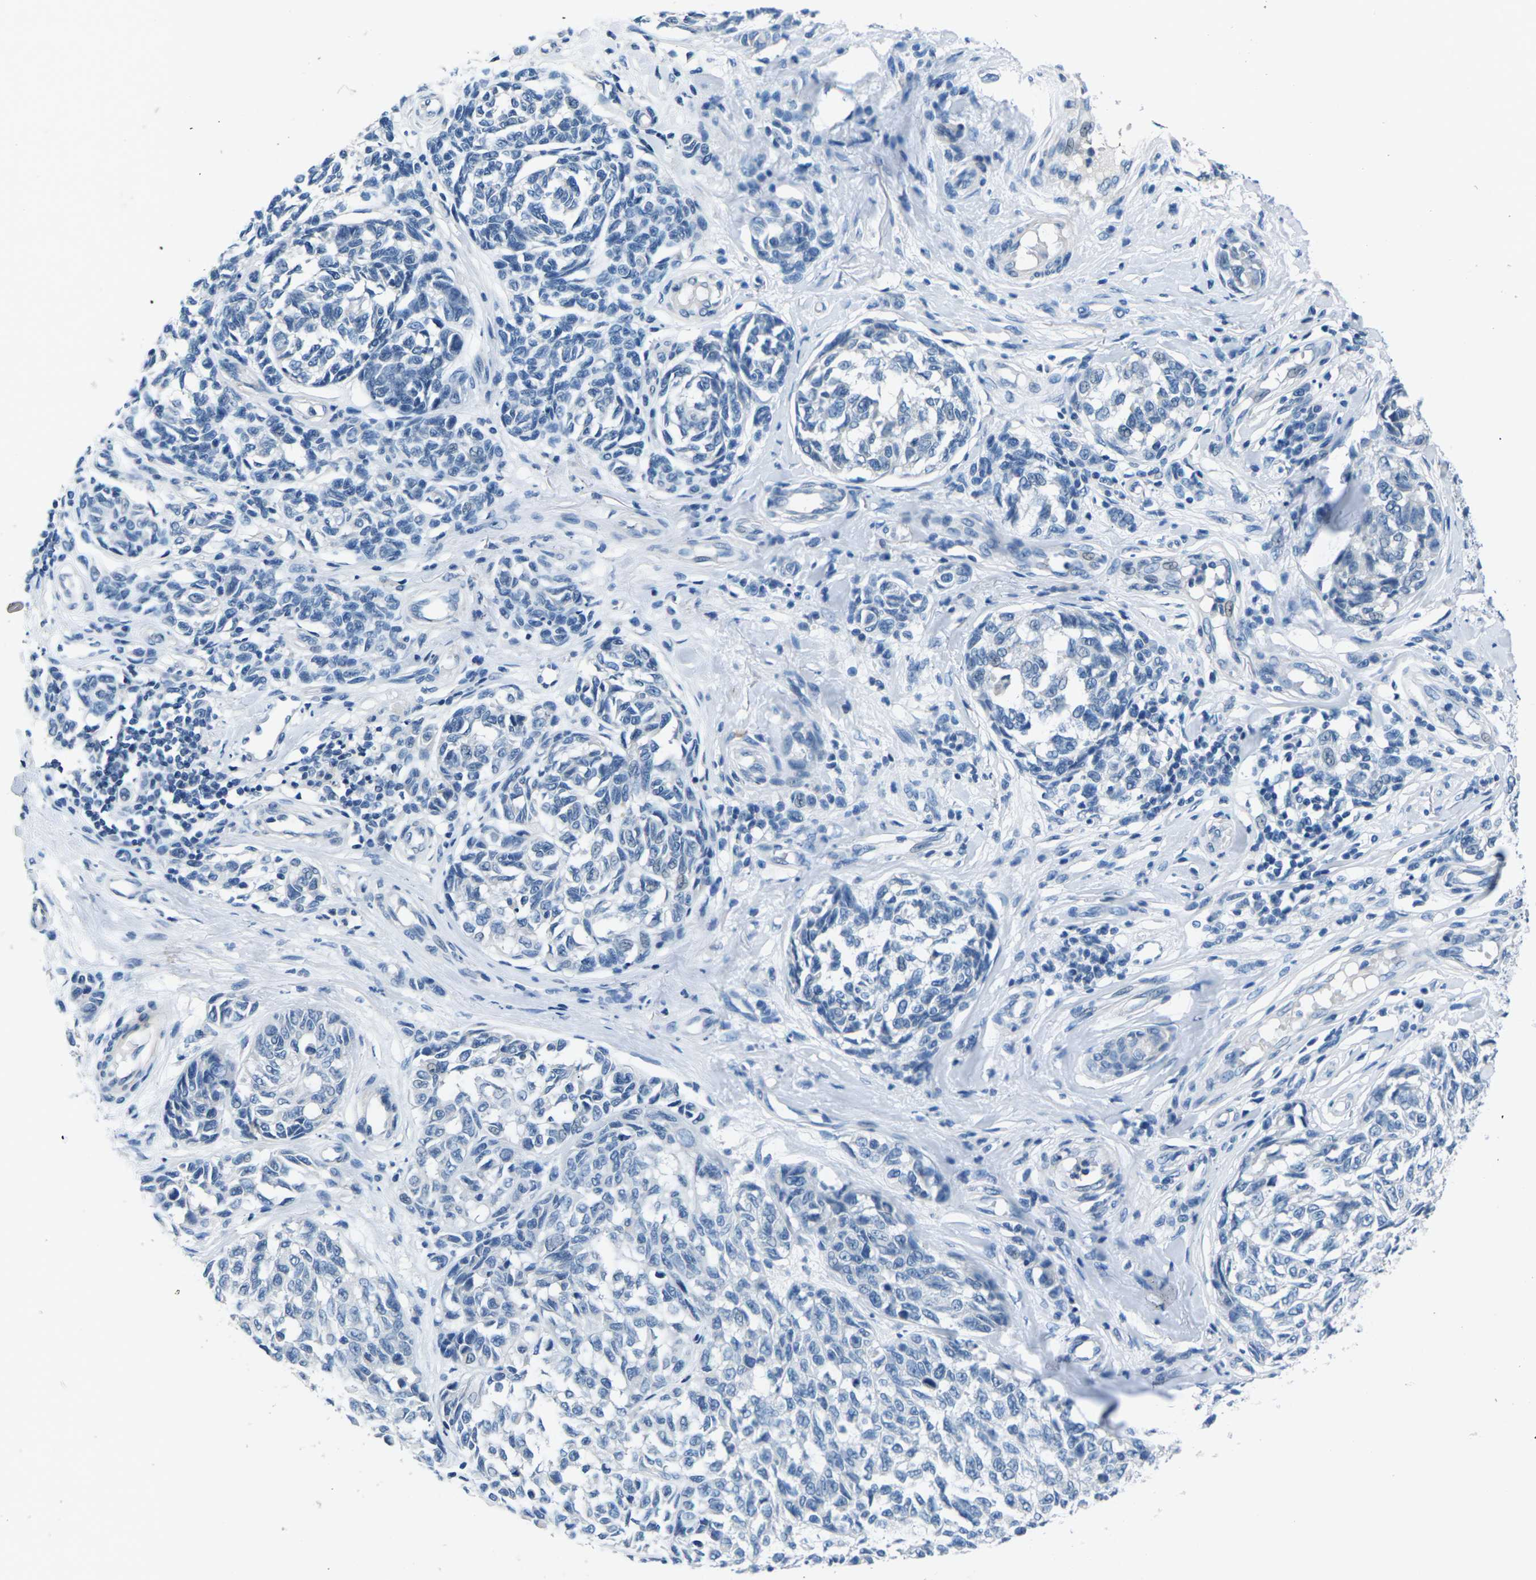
{"staining": {"intensity": "negative", "quantity": "none", "location": "none"}, "tissue": "melanoma", "cell_type": "Tumor cells", "image_type": "cancer", "snomed": [{"axis": "morphology", "description": "Malignant melanoma, NOS"}, {"axis": "topography", "description": "Skin"}], "caption": "Malignant melanoma stained for a protein using IHC exhibits no staining tumor cells.", "gene": "UMOD", "patient": {"sex": "female", "age": 64}}